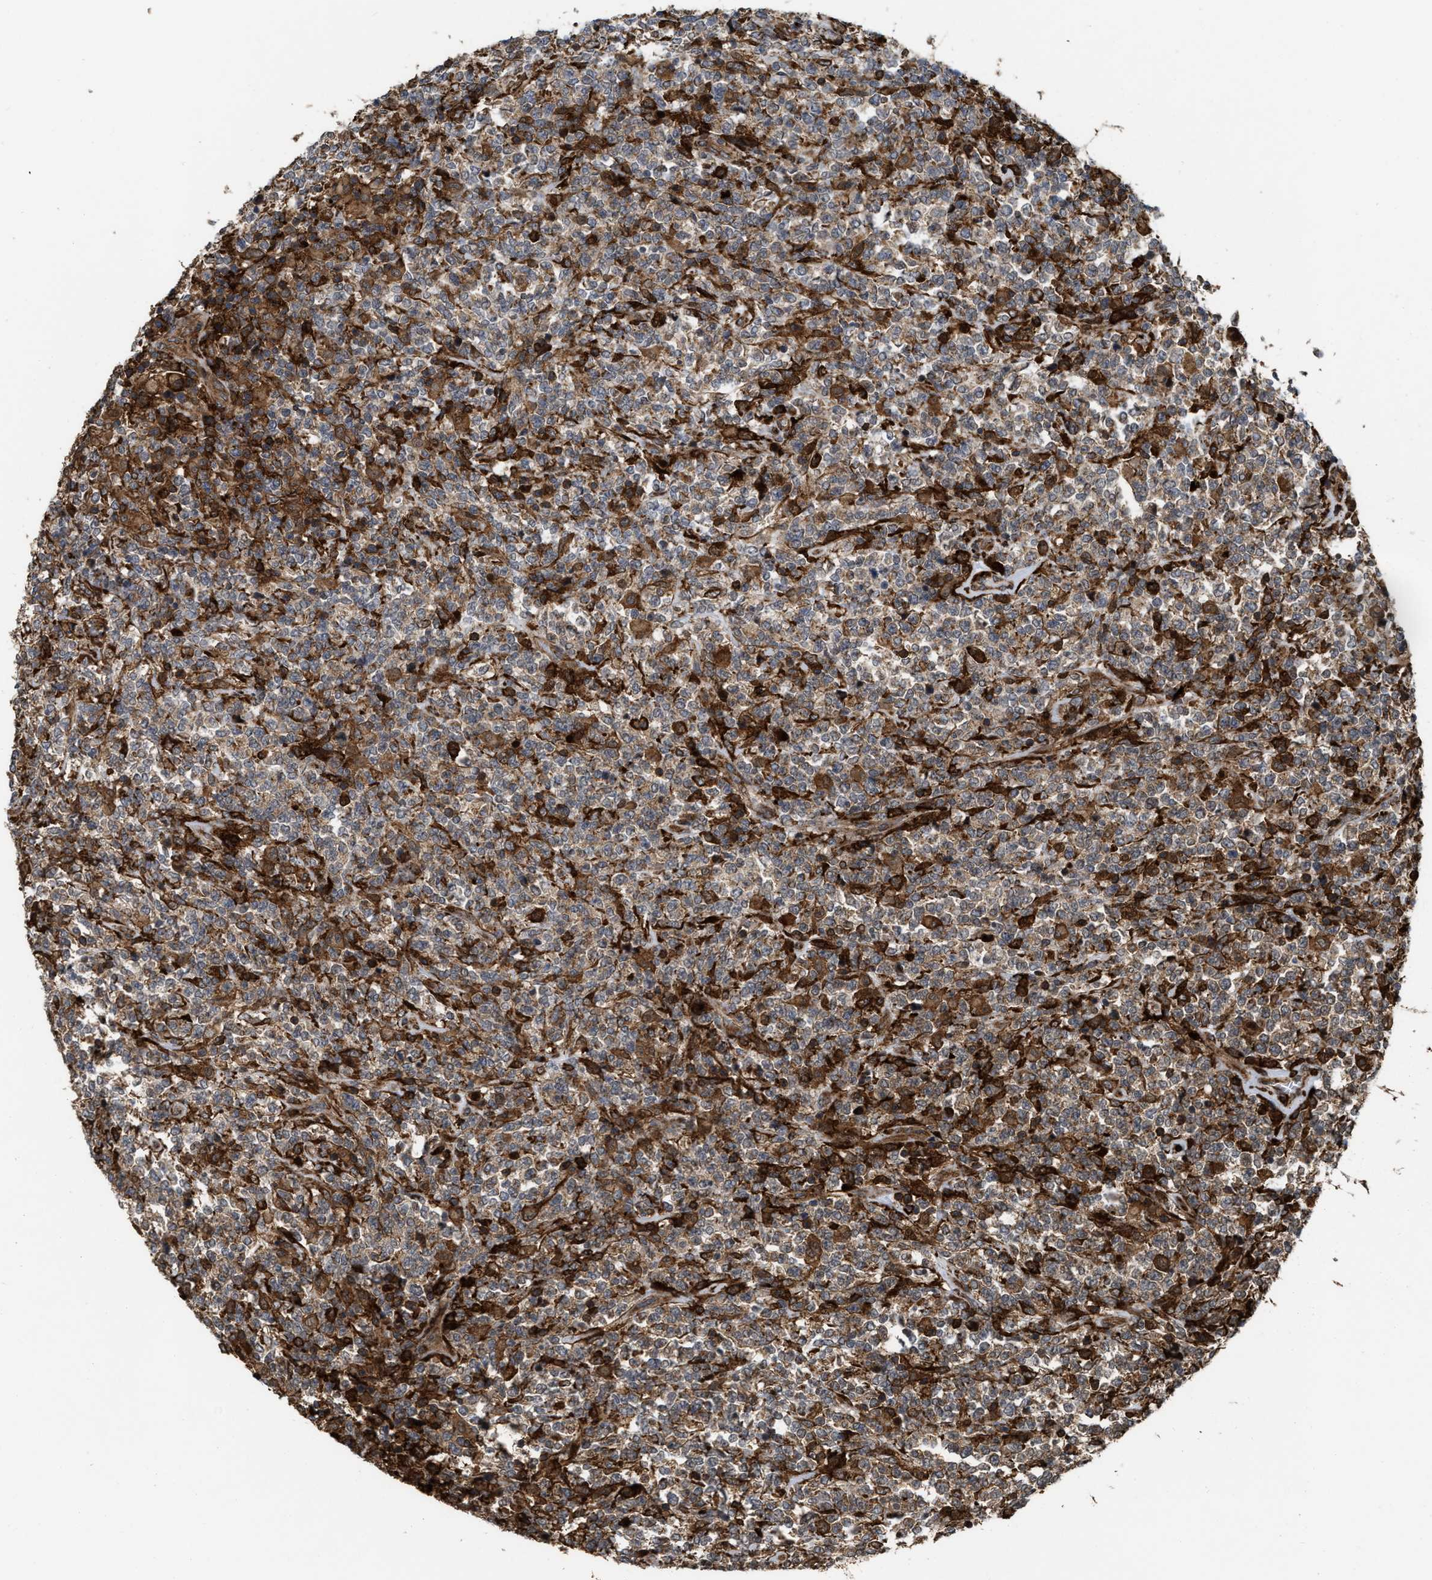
{"staining": {"intensity": "moderate", "quantity": ">75%", "location": "cytoplasmic/membranous"}, "tissue": "lymphoma", "cell_type": "Tumor cells", "image_type": "cancer", "snomed": [{"axis": "morphology", "description": "Malignant lymphoma, non-Hodgkin's type, High grade"}, {"axis": "topography", "description": "Soft tissue"}], "caption": "This histopathology image shows immunohistochemistry staining of high-grade malignant lymphoma, non-Hodgkin's type, with medium moderate cytoplasmic/membranous positivity in about >75% of tumor cells.", "gene": "IQCE", "patient": {"sex": "male", "age": 18}}